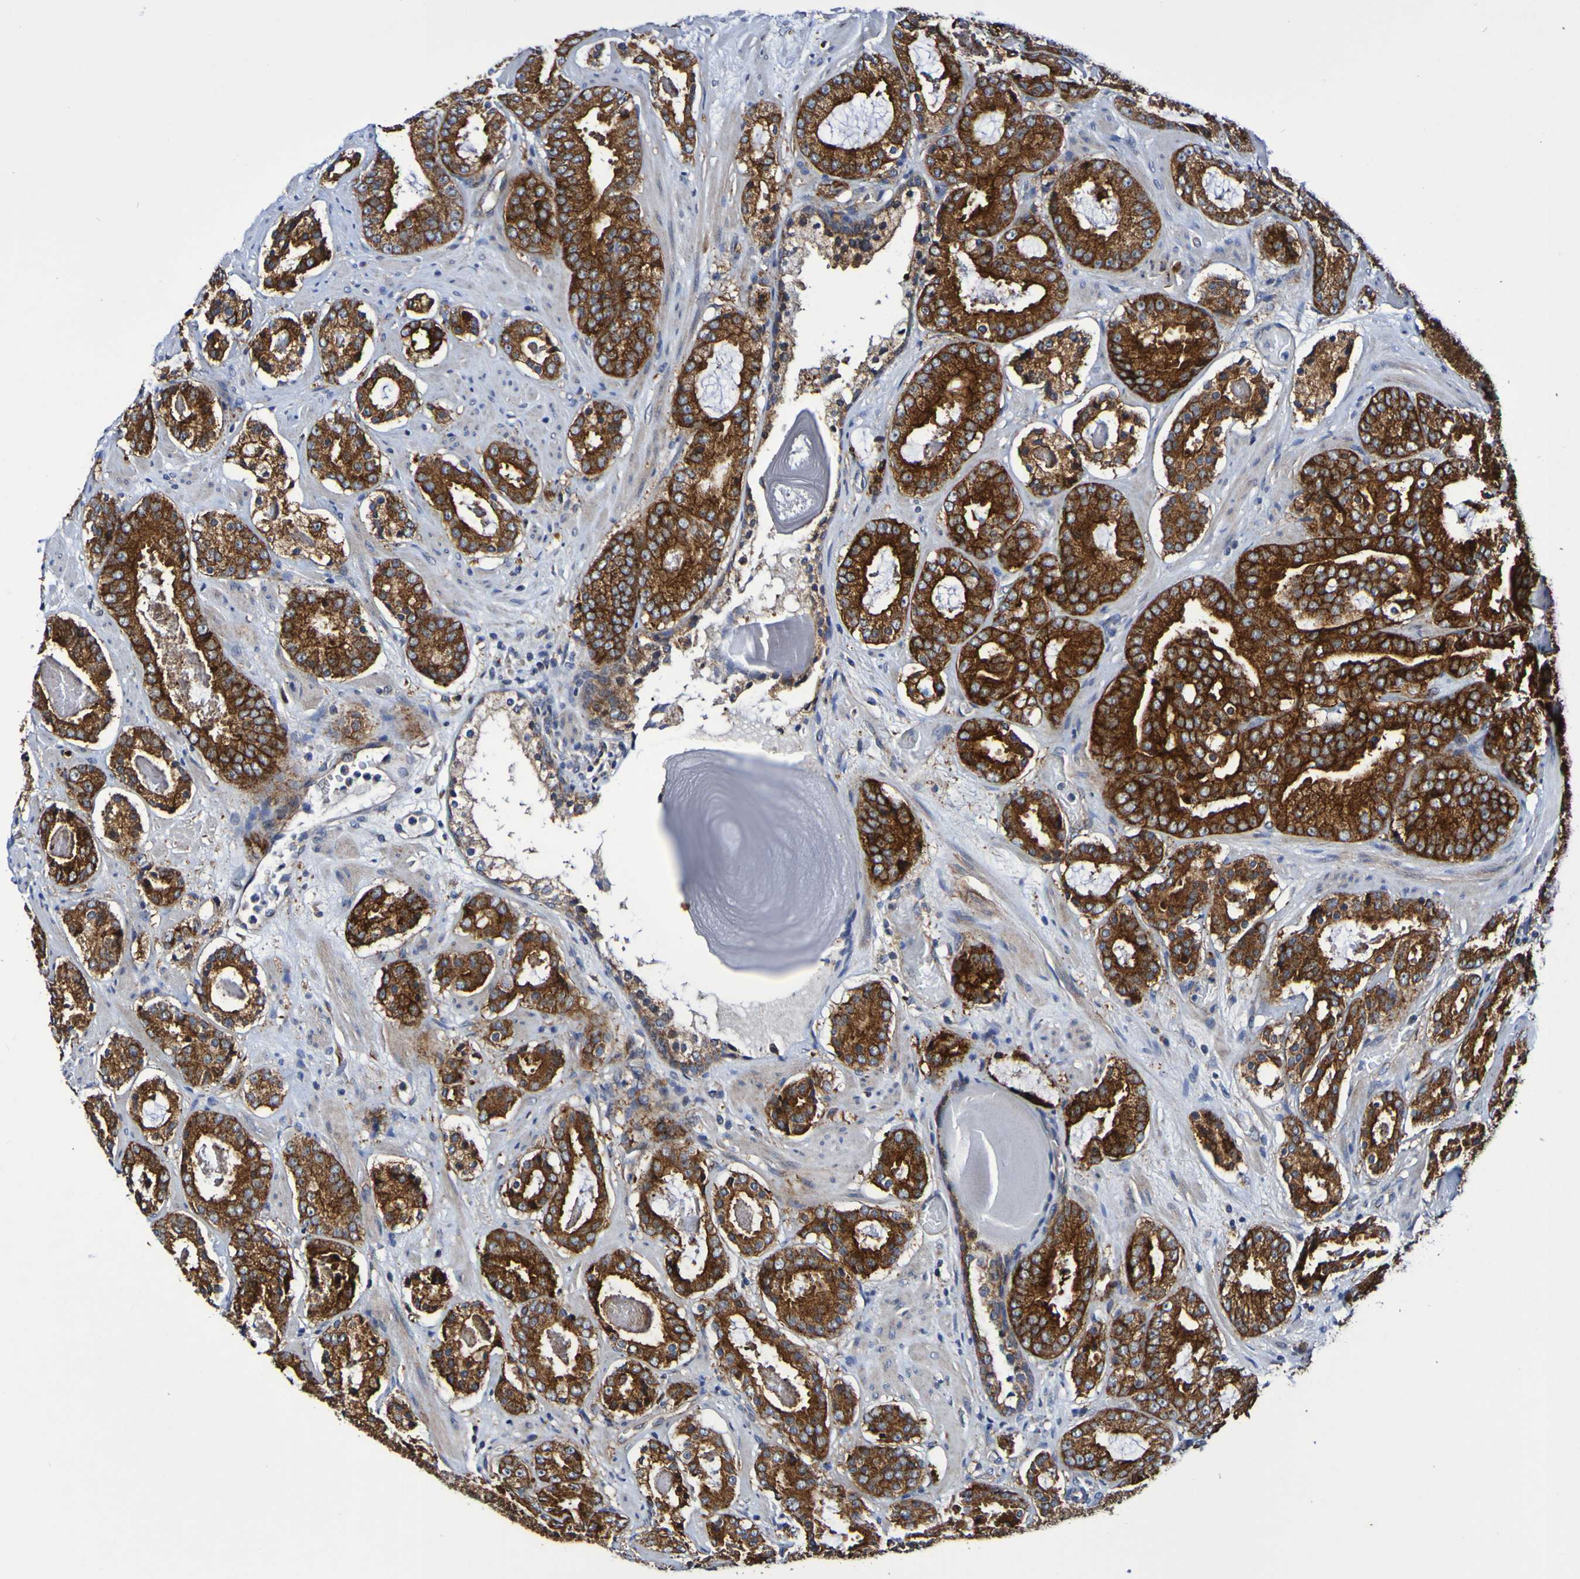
{"staining": {"intensity": "strong", "quantity": ">75%", "location": "cytoplasmic/membranous"}, "tissue": "prostate cancer", "cell_type": "Tumor cells", "image_type": "cancer", "snomed": [{"axis": "morphology", "description": "Adenocarcinoma, Low grade"}, {"axis": "topography", "description": "Prostate"}], "caption": "High-magnification brightfield microscopy of prostate low-grade adenocarcinoma stained with DAB (brown) and counterstained with hematoxylin (blue). tumor cells exhibit strong cytoplasmic/membranous positivity is appreciated in about>75% of cells.", "gene": "GJB1", "patient": {"sex": "male", "age": 69}}